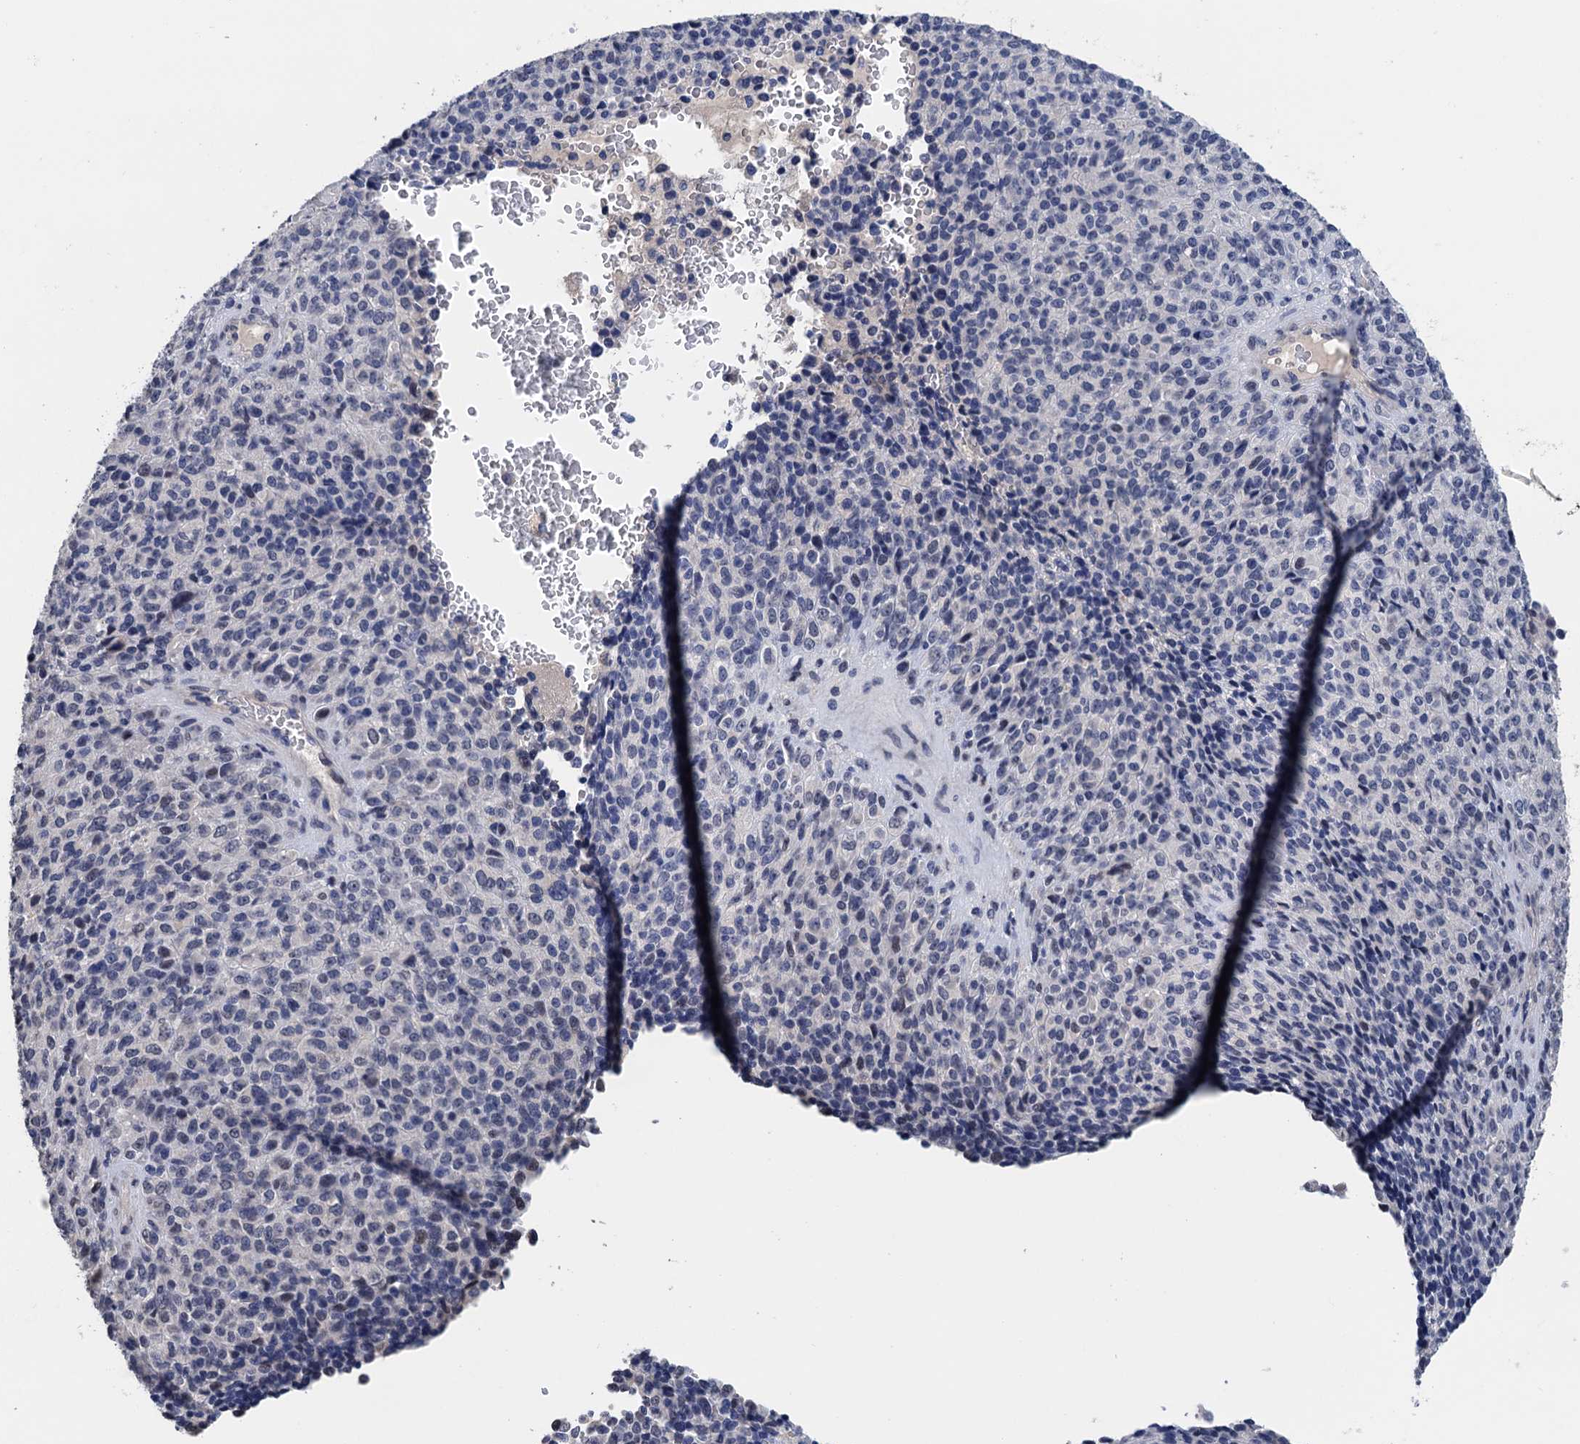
{"staining": {"intensity": "negative", "quantity": "none", "location": "none"}, "tissue": "melanoma", "cell_type": "Tumor cells", "image_type": "cancer", "snomed": [{"axis": "morphology", "description": "Malignant melanoma, Metastatic site"}, {"axis": "topography", "description": "Brain"}], "caption": "There is no significant staining in tumor cells of malignant melanoma (metastatic site).", "gene": "ART5", "patient": {"sex": "female", "age": 56}}